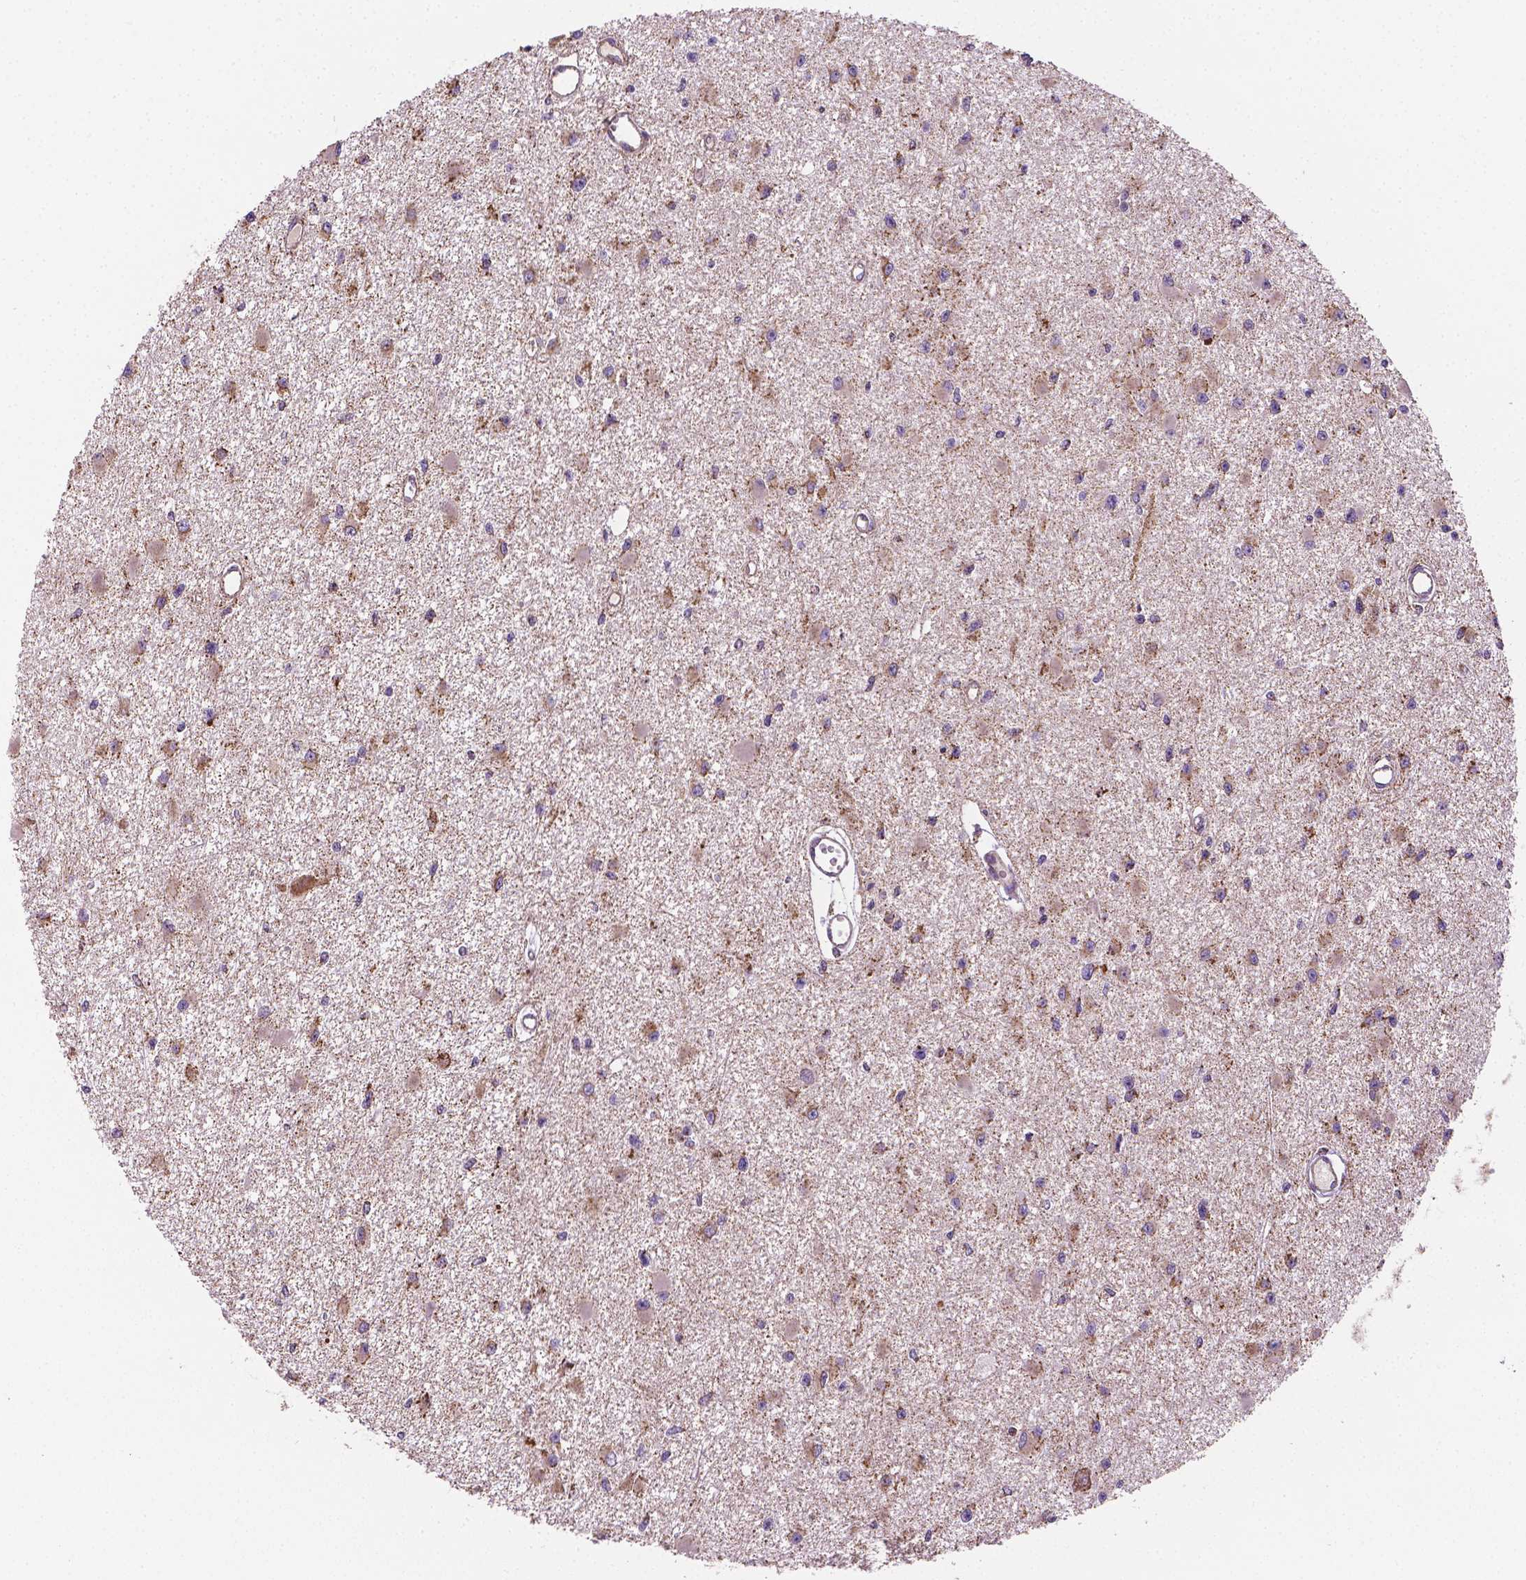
{"staining": {"intensity": "moderate", "quantity": ">75%", "location": "cytoplasmic/membranous"}, "tissue": "glioma", "cell_type": "Tumor cells", "image_type": "cancer", "snomed": [{"axis": "morphology", "description": "Glioma, malignant, High grade"}, {"axis": "topography", "description": "Brain"}], "caption": "Brown immunohistochemical staining in high-grade glioma (malignant) exhibits moderate cytoplasmic/membranous positivity in about >75% of tumor cells.", "gene": "PIBF1", "patient": {"sex": "male", "age": 54}}